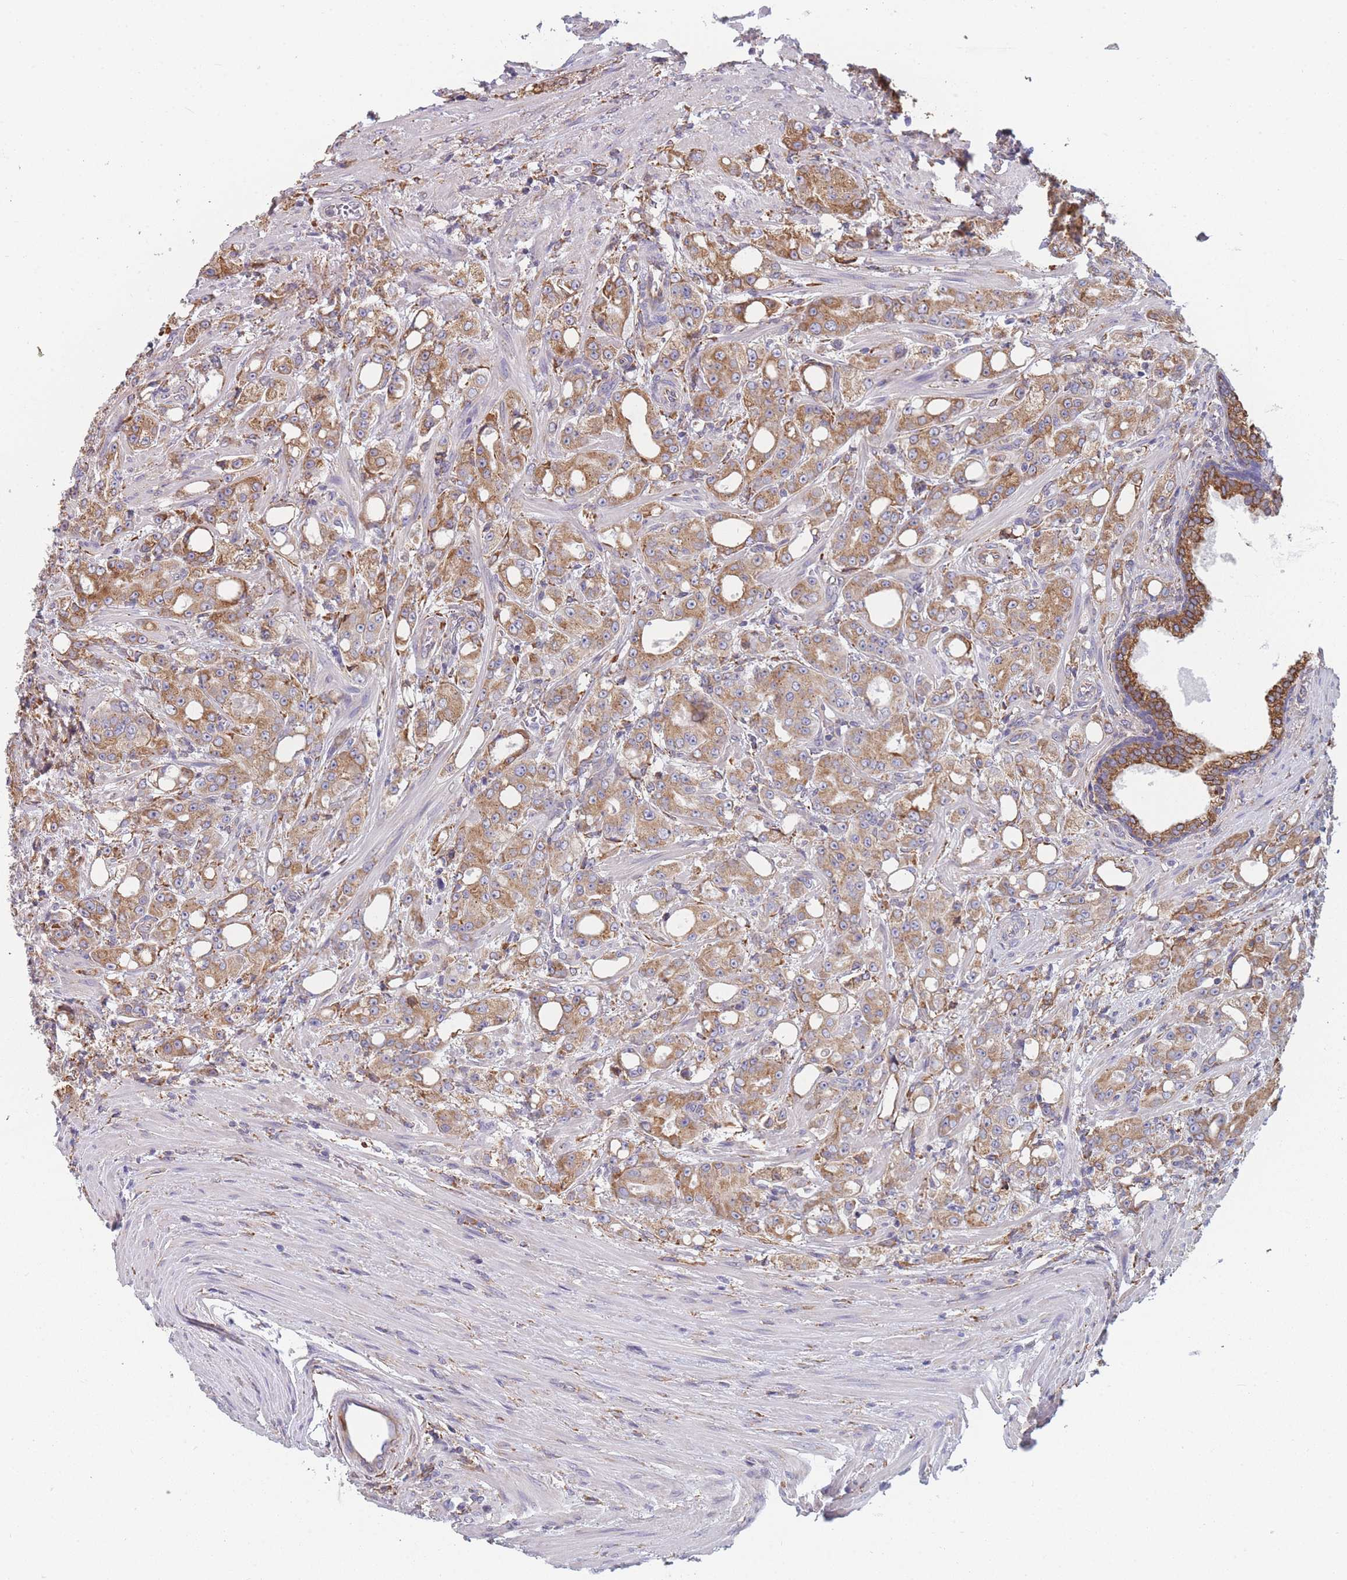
{"staining": {"intensity": "moderate", "quantity": ">75%", "location": "cytoplasmic/membranous"}, "tissue": "prostate cancer", "cell_type": "Tumor cells", "image_type": "cancer", "snomed": [{"axis": "morphology", "description": "Adenocarcinoma, High grade"}, {"axis": "topography", "description": "Prostate"}], "caption": "A brown stain highlights moderate cytoplasmic/membranous expression of a protein in human prostate cancer tumor cells.", "gene": "OR7C2", "patient": {"sex": "male", "age": 69}}